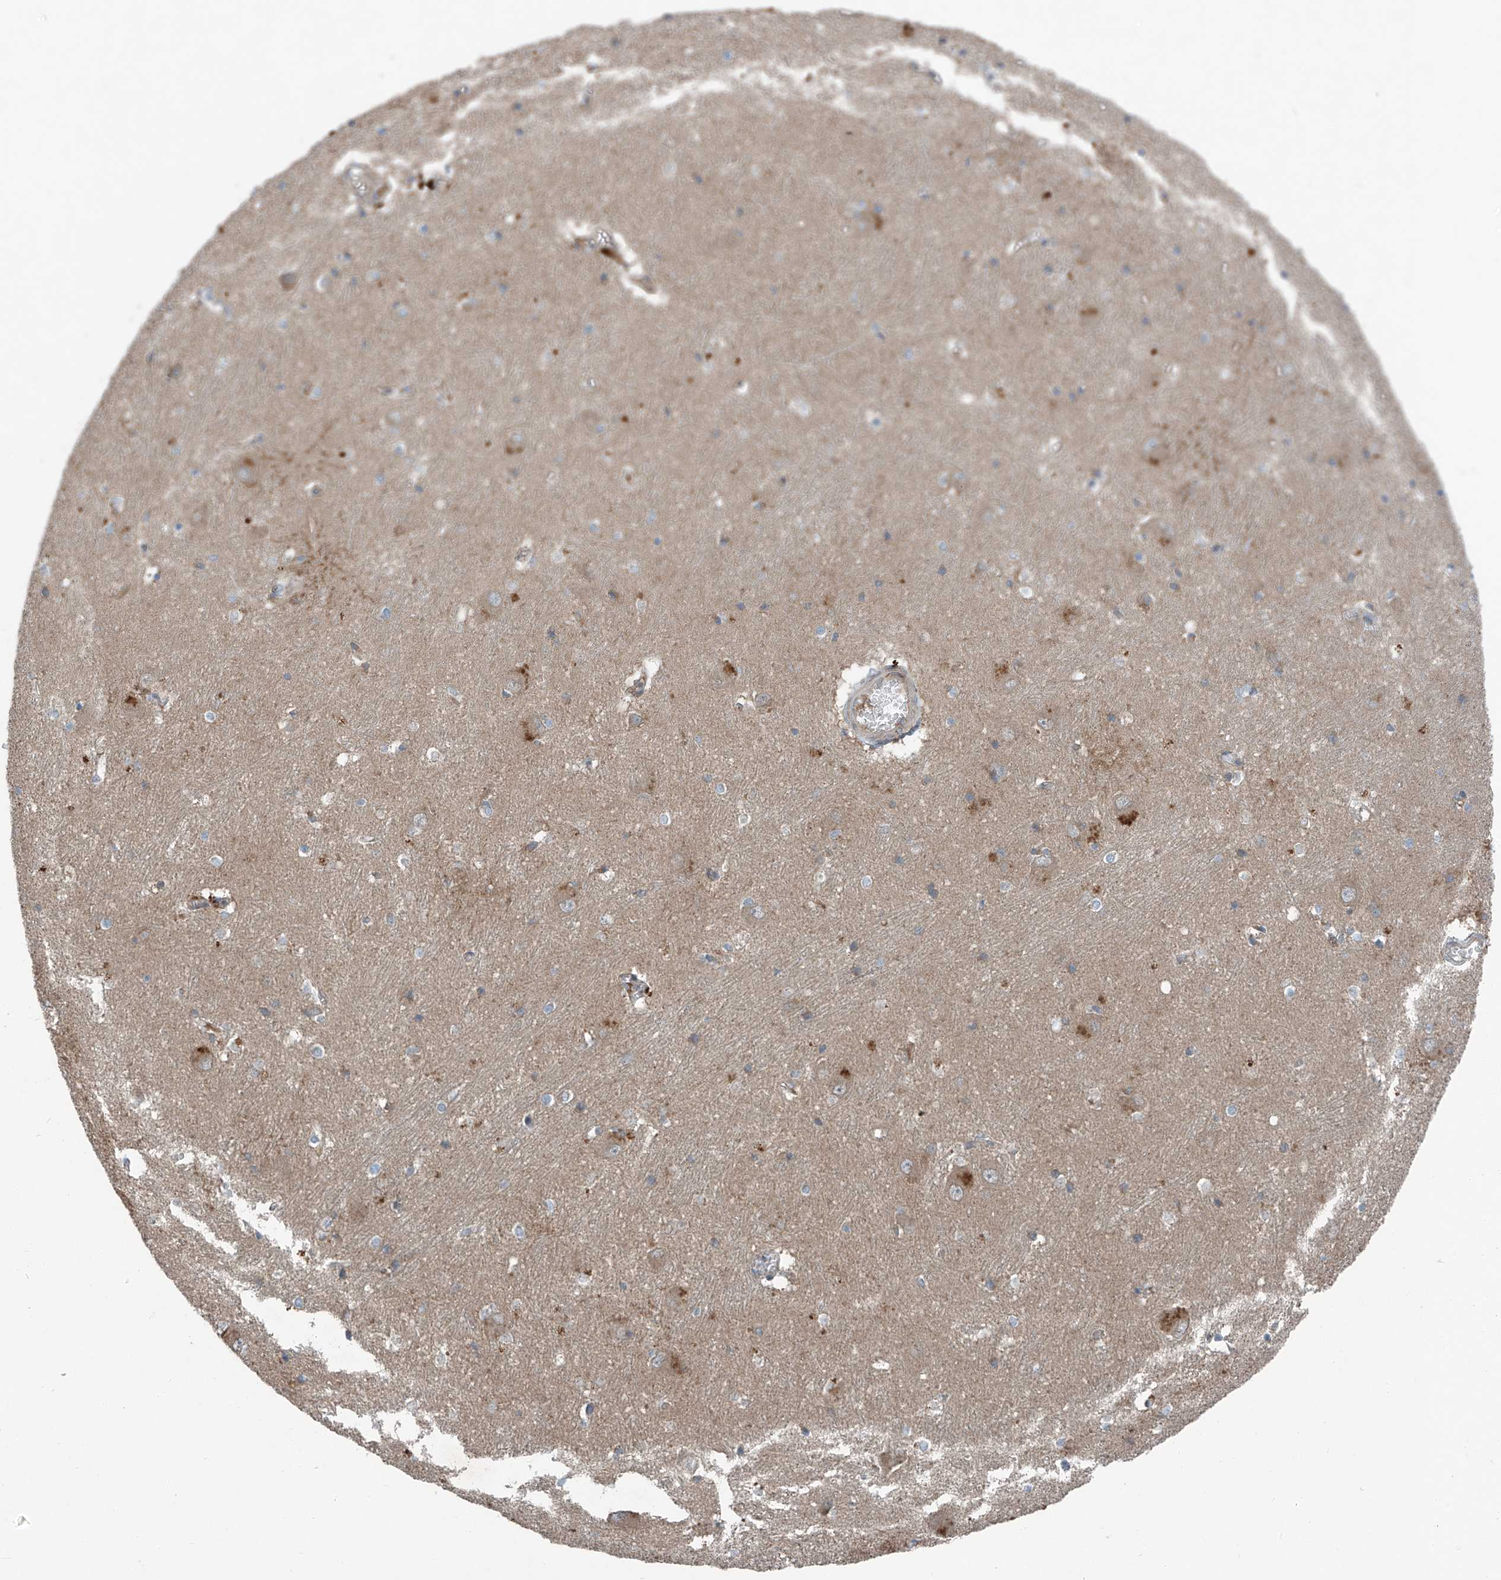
{"staining": {"intensity": "negative", "quantity": "none", "location": "none"}, "tissue": "caudate", "cell_type": "Glial cells", "image_type": "normal", "snomed": [{"axis": "morphology", "description": "Normal tissue, NOS"}, {"axis": "topography", "description": "Lateral ventricle wall"}], "caption": "An immunohistochemistry image of benign caudate is shown. There is no staining in glial cells of caudate.", "gene": "FOXRED2", "patient": {"sex": "male", "age": 37}}